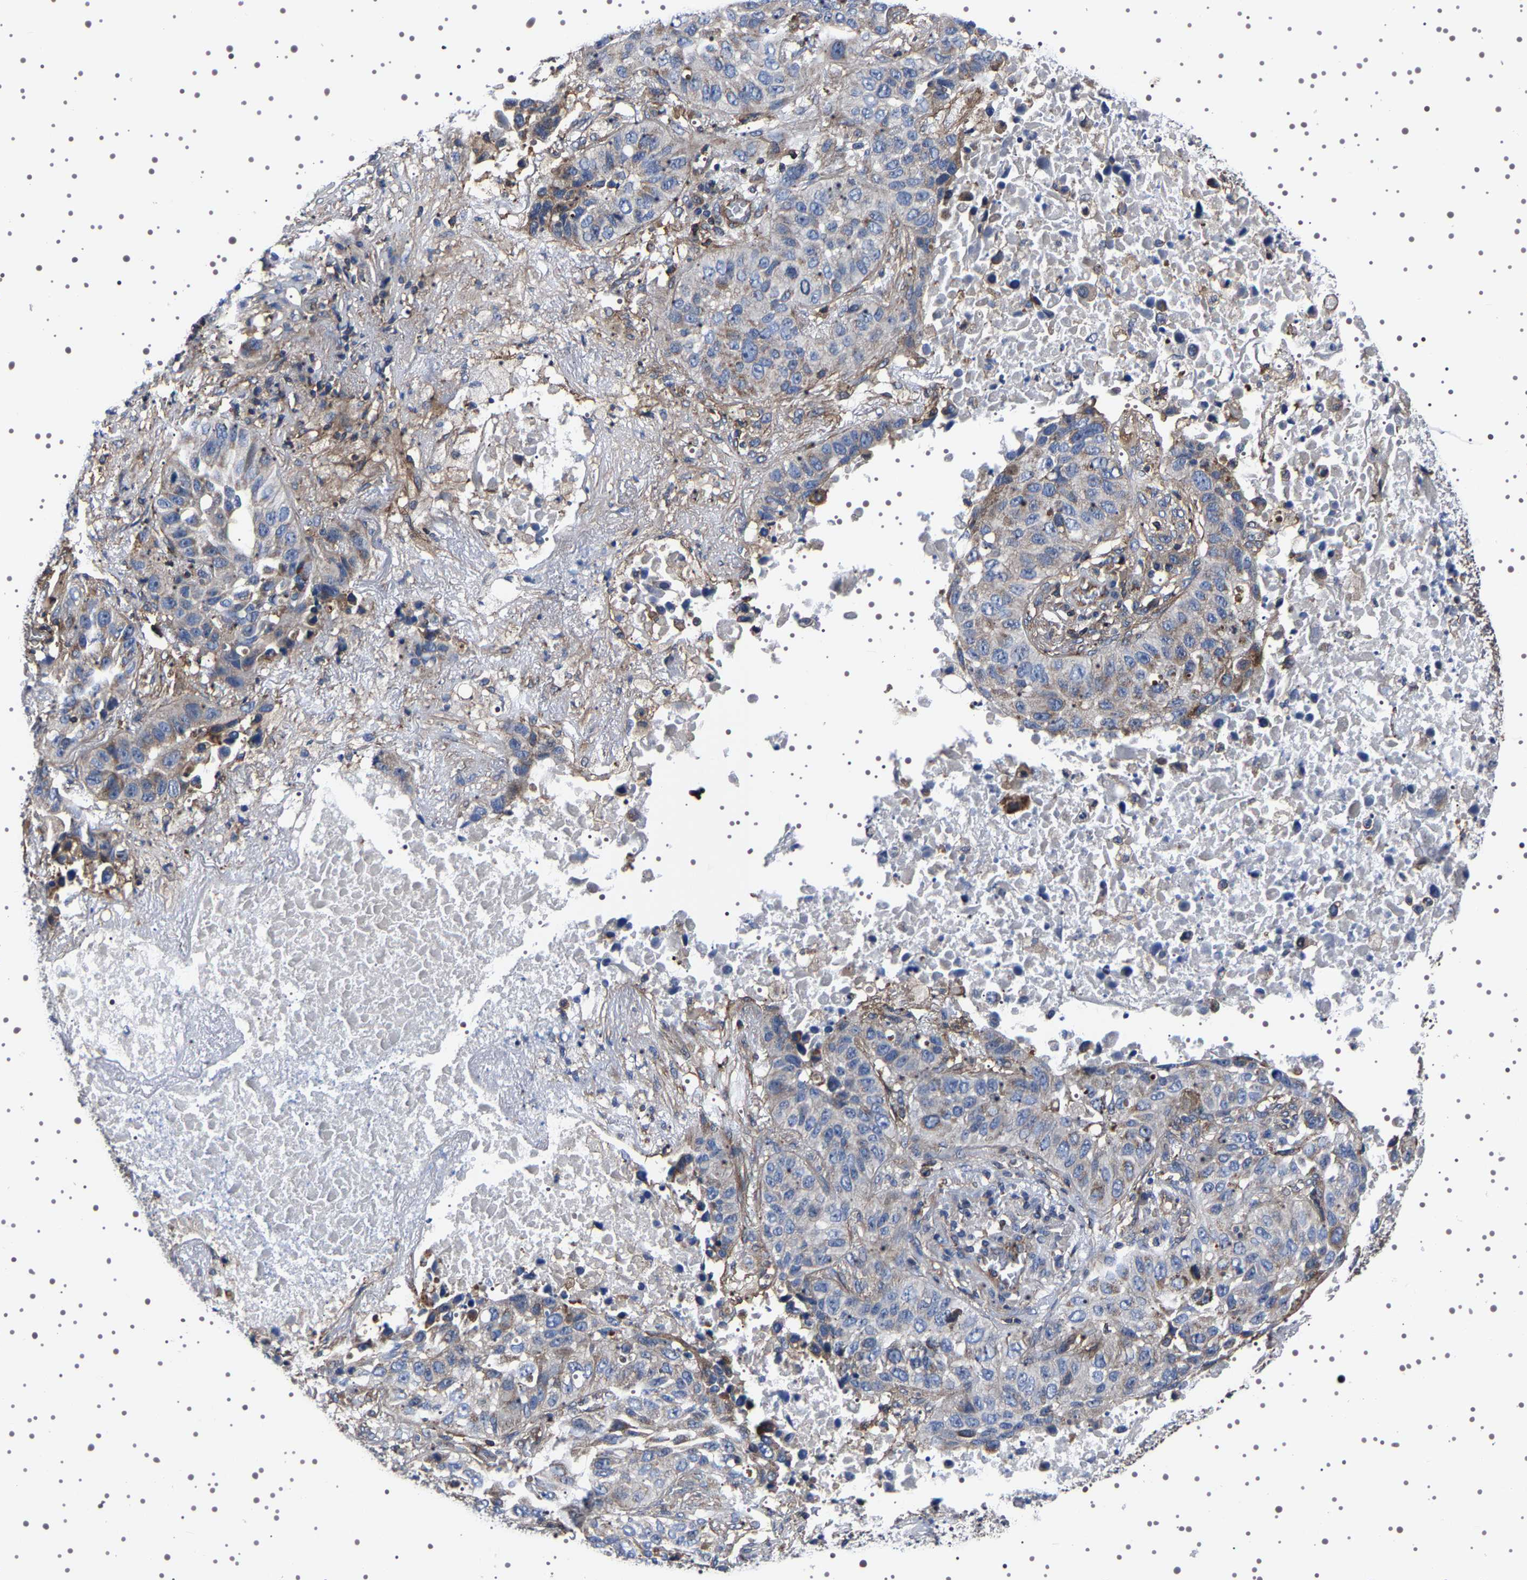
{"staining": {"intensity": "weak", "quantity": "<25%", "location": "cytoplasmic/membranous"}, "tissue": "lung cancer", "cell_type": "Tumor cells", "image_type": "cancer", "snomed": [{"axis": "morphology", "description": "Squamous cell carcinoma, NOS"}, {"axis": "topography", "description": "Lung"}], "caption": "Tumor cells are negative for brown protein staining in lung squamous cell carcinoma.", "gene": "WDR1", "patient": {"sex": "male", "age": 57}}